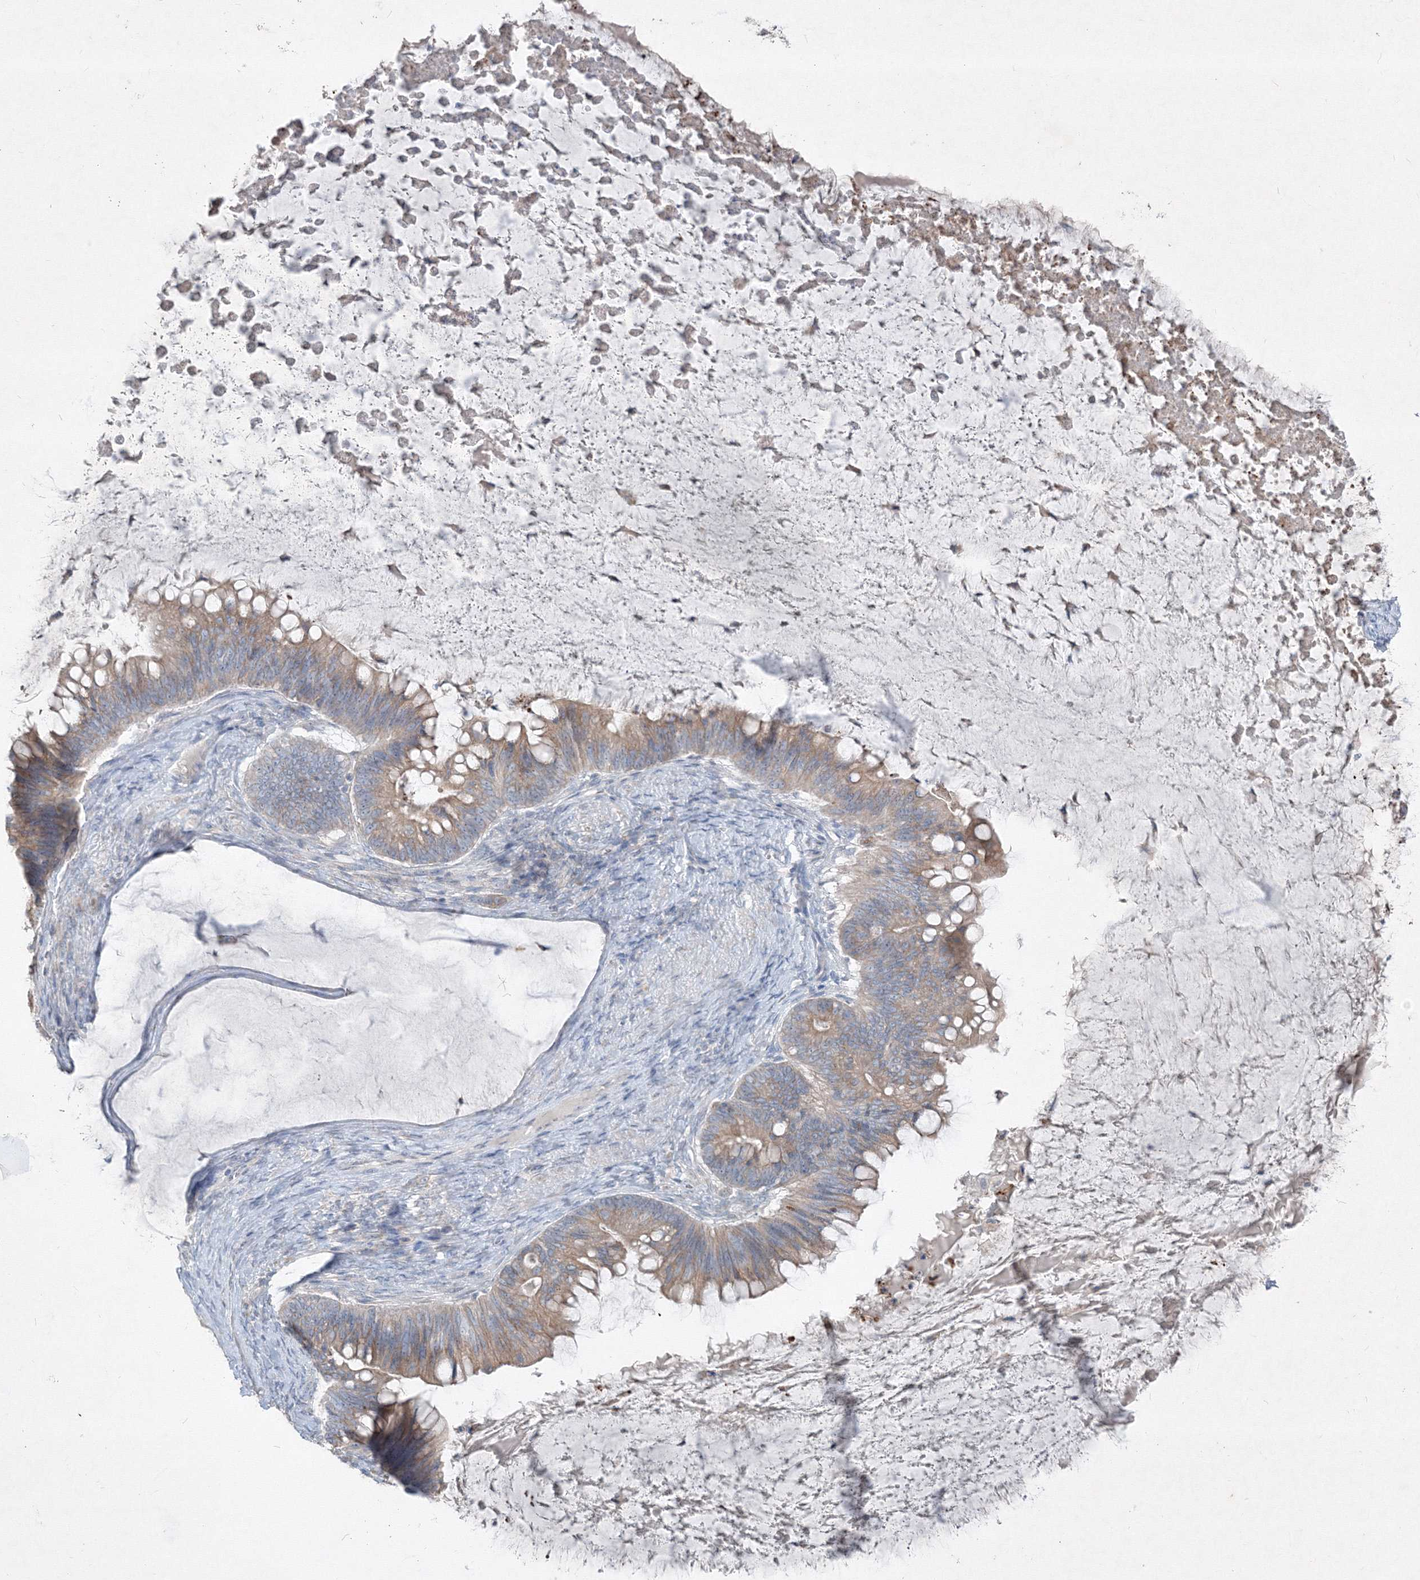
{"staining": {"intensity": "weak", "quantity": ">75%", "location": "cytoplasmic/membranous"}, "tissue": "ovarian cancer", "cell_type": "Tumor cells", "image_type": "cancer", "snomed": [{"axis": "morphology", "description": "Cystadenocarcinoma, mucinous, NOS"}, {"axis": "topography", "description": "Ovary"}], "caption": "Tumor cells reveal low levels of weak cytoplasmic/membranous staining in about >75% of cells in human ovarian cancer (mucinous cystadenocarcinoma). (DAB IHC with brightfield microscopy, high magnification).", "gene": "IFNAR1", "patient": {"sex": "female", "age": 61}}